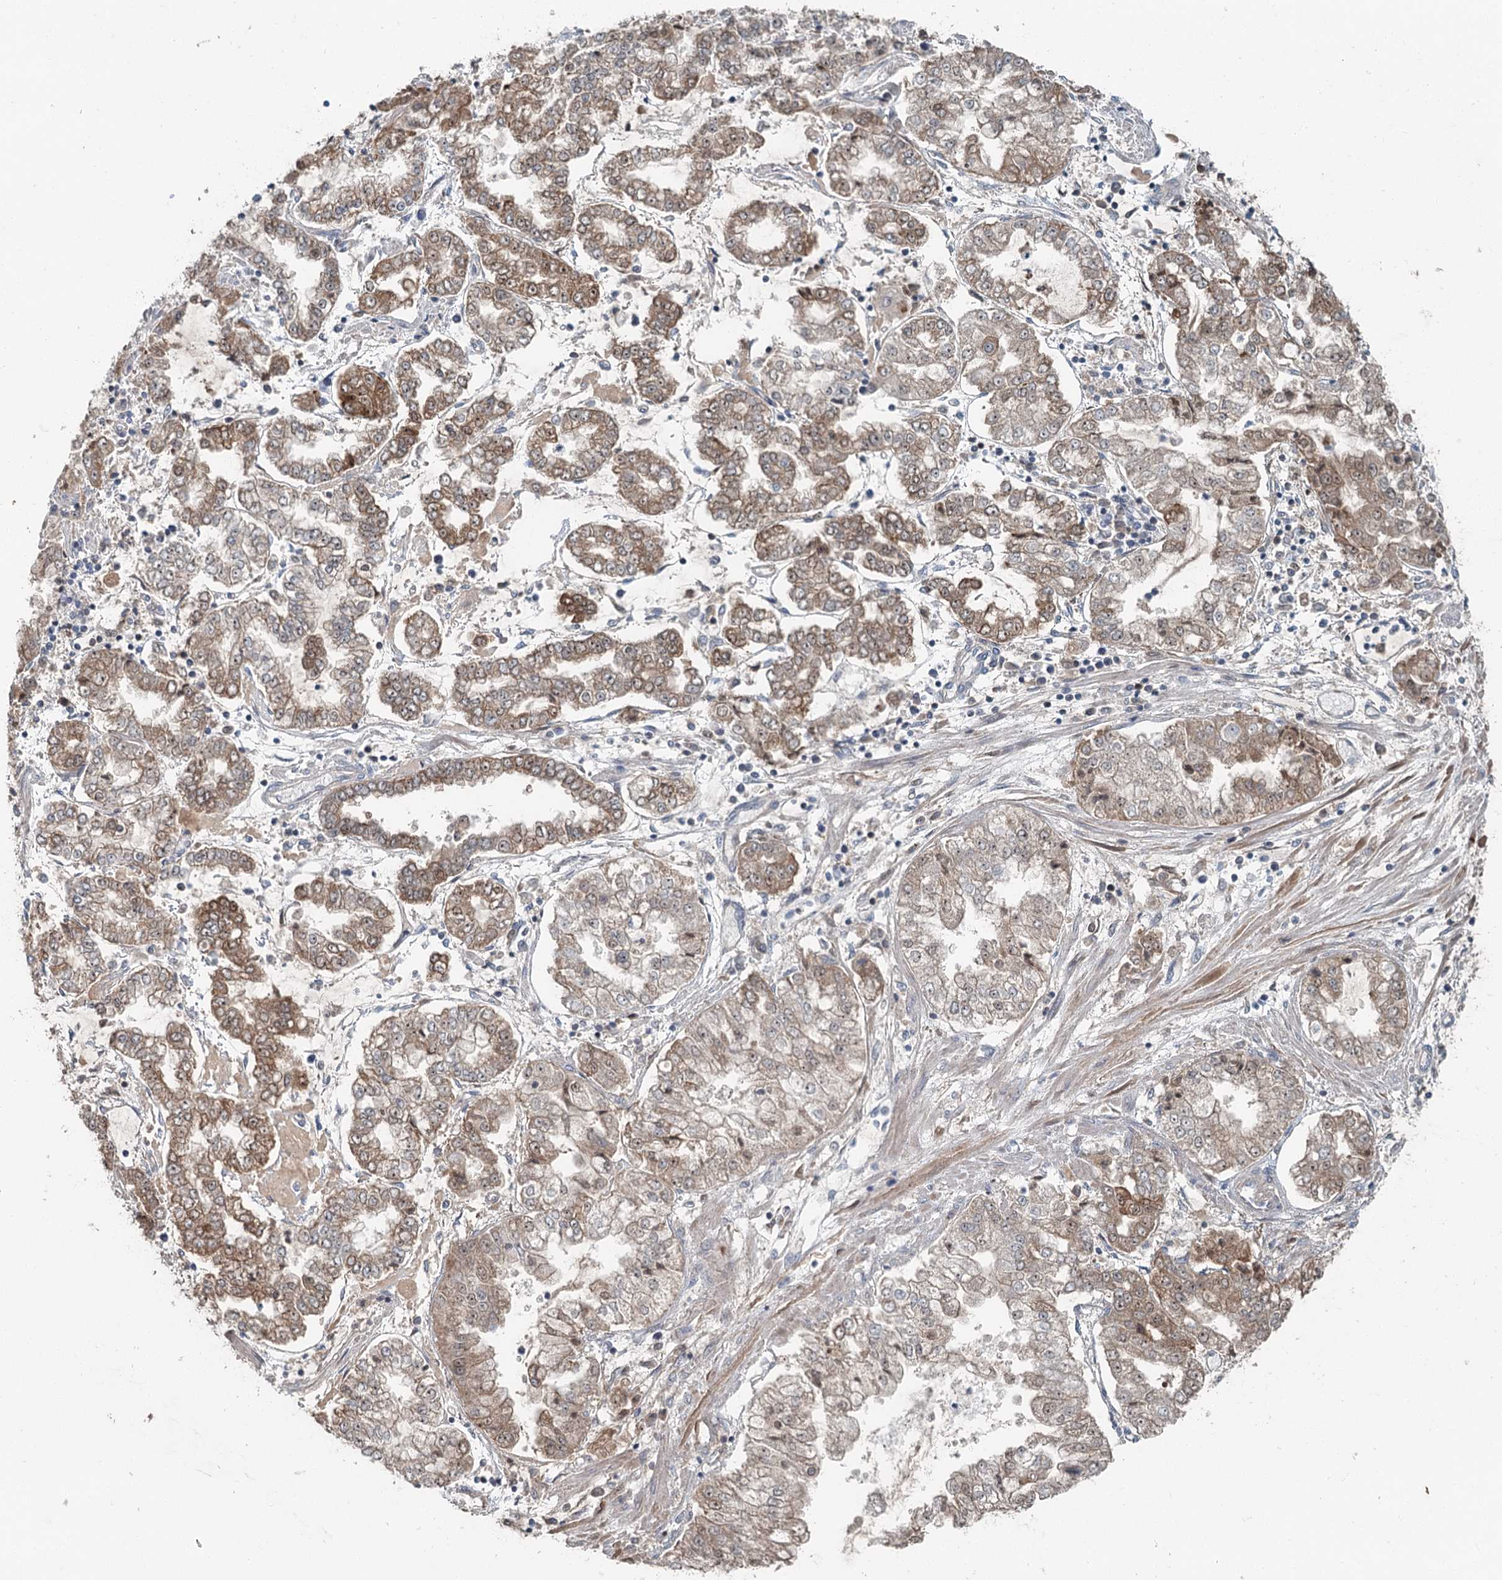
{"staining": {"intensity": "moderate", "quantity": ">75%", "location": "cytoplasmic/membranous"}, "tissue": "stomach cancer", "cell_type": "Tumor cells", "image_type": "cancer", "snomed": [{"axis": "morphology", "description": "Adenocarcinoma, NOS"}, {"axis": "topography", "description": "Stomach"}], "caption": "This image demonstrates adenocarcinoma (stomach) stained with IHC to label a protein in brown. The cytoplasmic/membranous of tumor cells show moderate positivity for the protein. Nuclei are counter-stained blue.", "gene": "CHCHD5", "patient": {"sex": "male", "age": 76}}